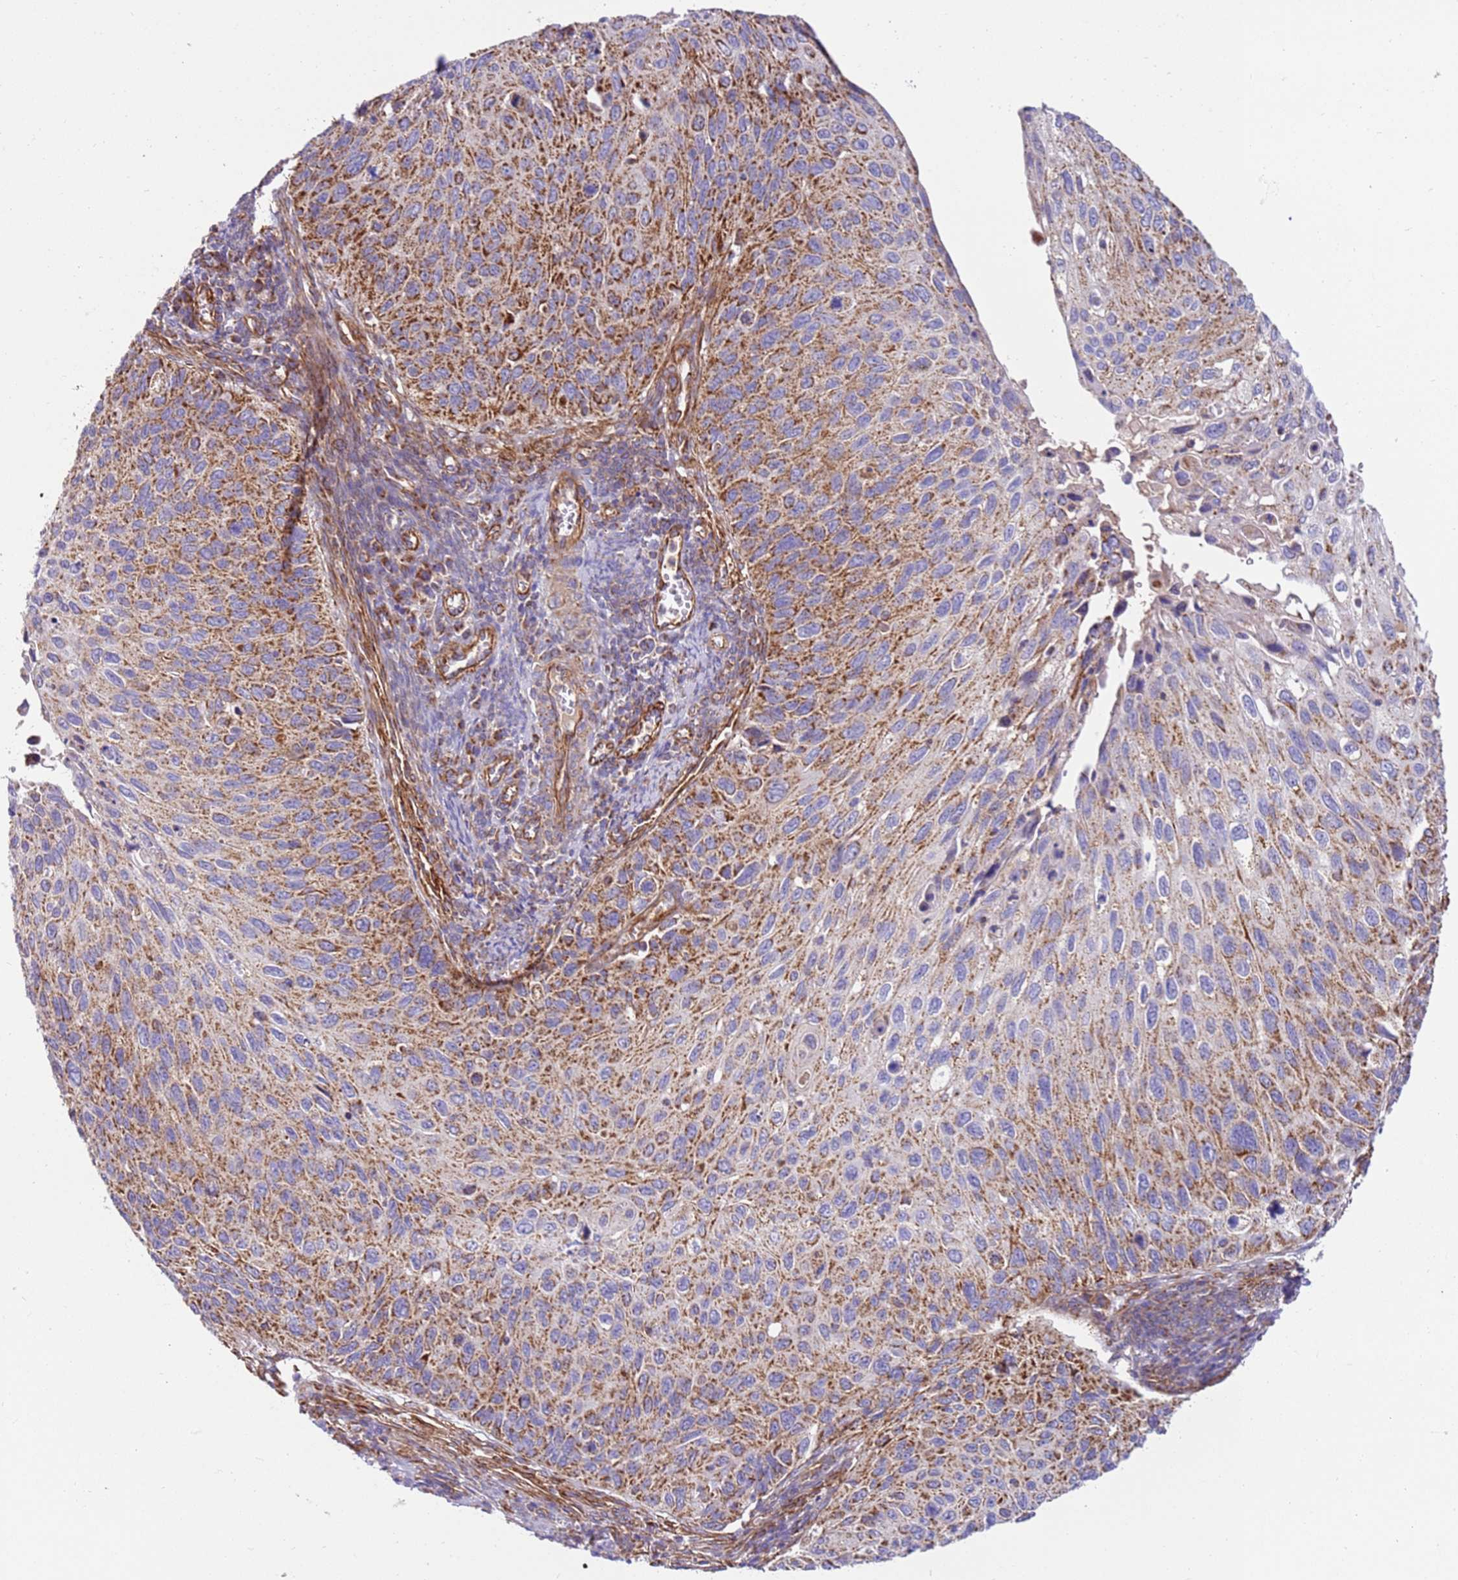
{"staining": {"intensity": "moderate", "quantity": "25%-75%", "location": "cytoplasmic/membranous"}, "tissue": "cervical cancer", "cell_type": "Tumor cells", "image_type": "cancer", "snomed": [{"axis": "morphology", "description": "Squamous cell carcinoma, NOS"}, {"axis": "topography", "description": "Cervix"}], "caption": "Tumor cells reveal medium levels of moderate cytoplasmic/membranous expression in approximately 25%-75% of cells in cervical squamous cell carcinoma. (DAB IHC with brightfield microscopy, high magnification).", "gene": "MRPL20", "patient": {"sex": "female", "age": 70}}